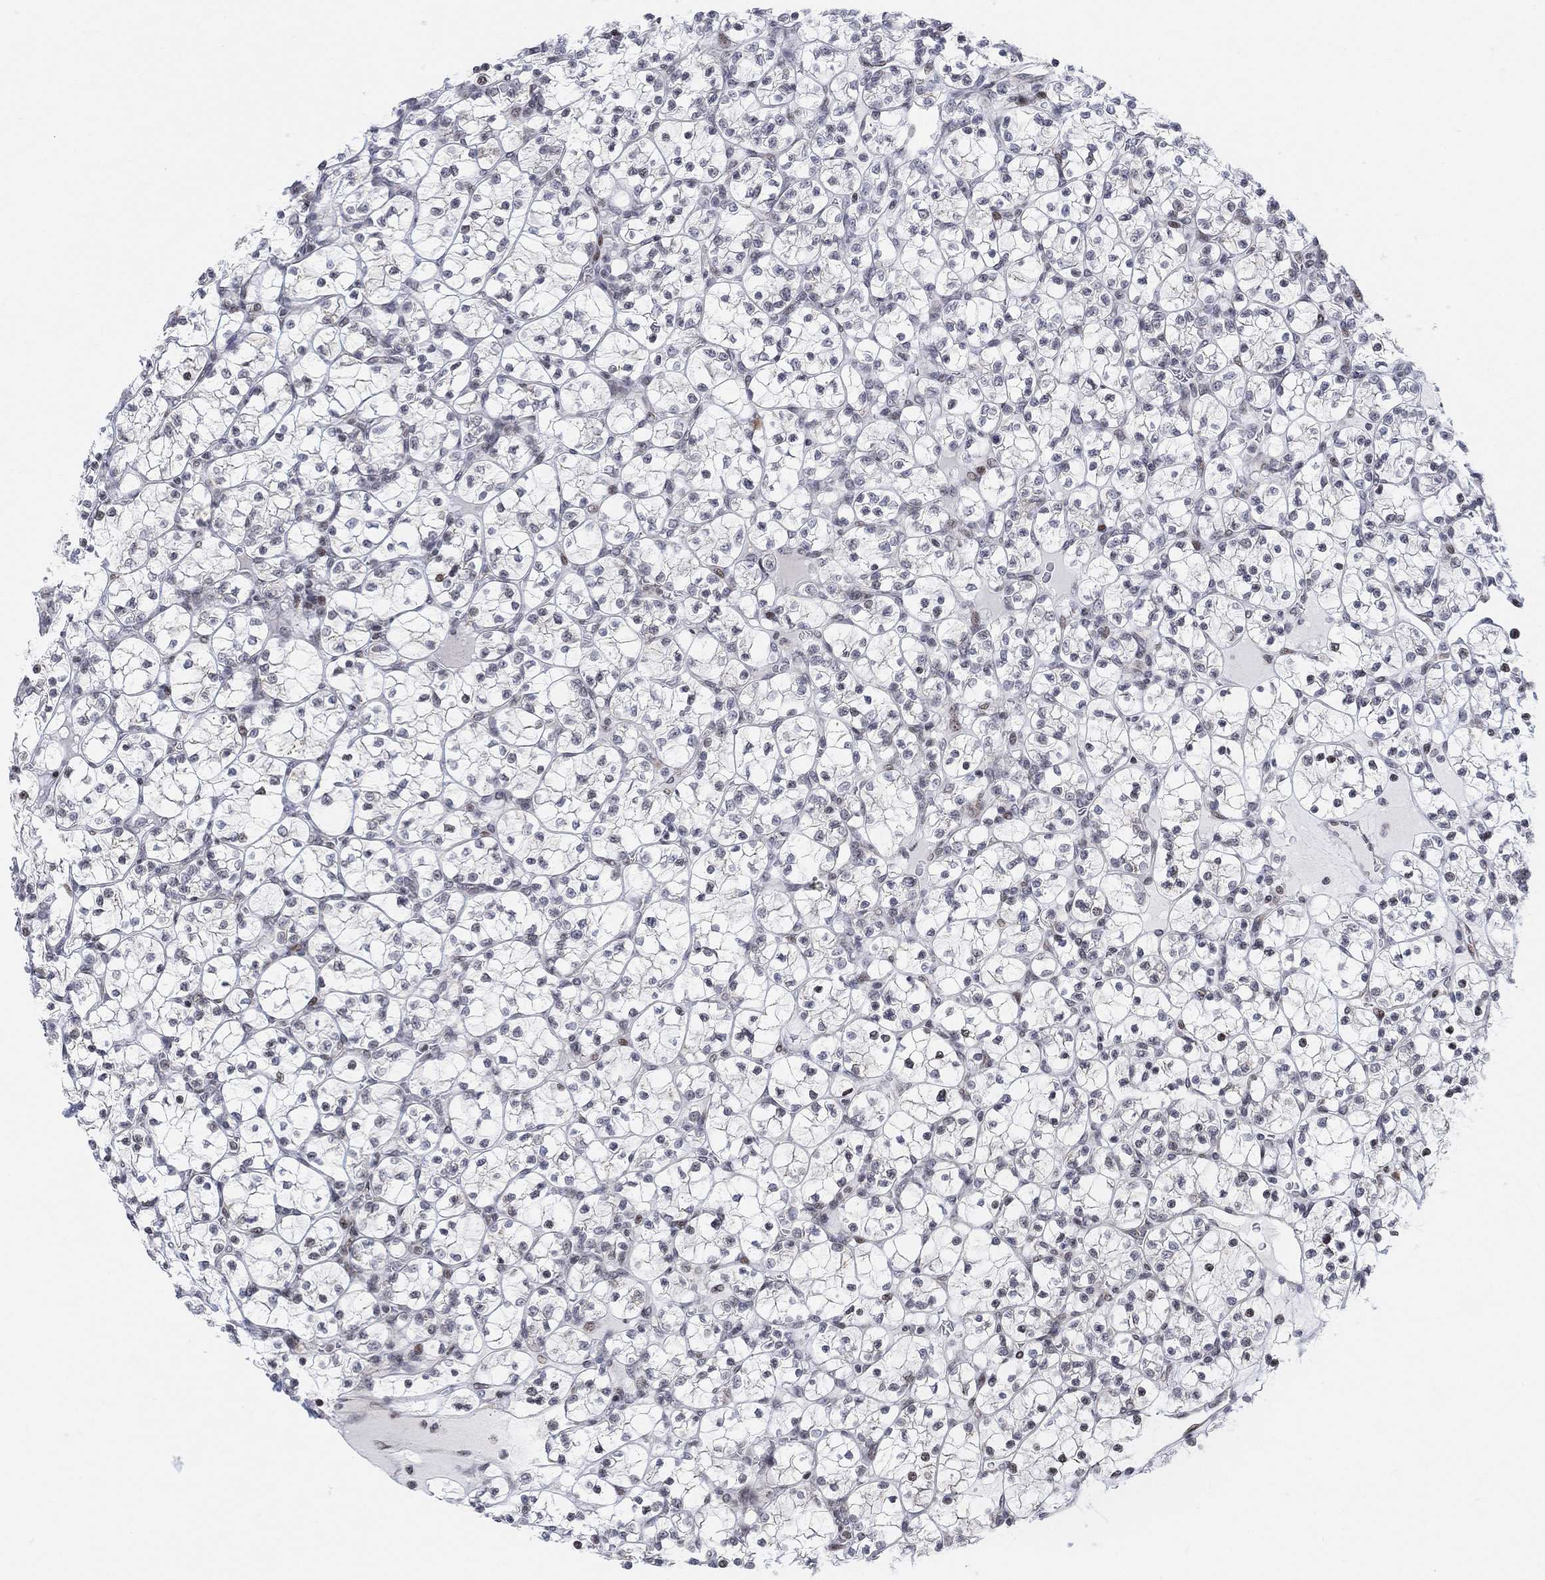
{"staining": {"intensity": "negative", "quantity": "none", "location": "none"}, "tissue": "renal cancer", "cell_type": "Tumor cells", "image_type": "cancer", "snomed": [{"axis": "morphology", "description": "Adenocarcinoma, NOS"}, {"axis": "topography", "description": "Kidney"}], "caption": "Protein analysis of renal cancer (adenocarcinoma) demonstrates no significant staining in tumor cells.", "gene": "ABHD14A", "patient": {"sex": "female", "age": 89}}